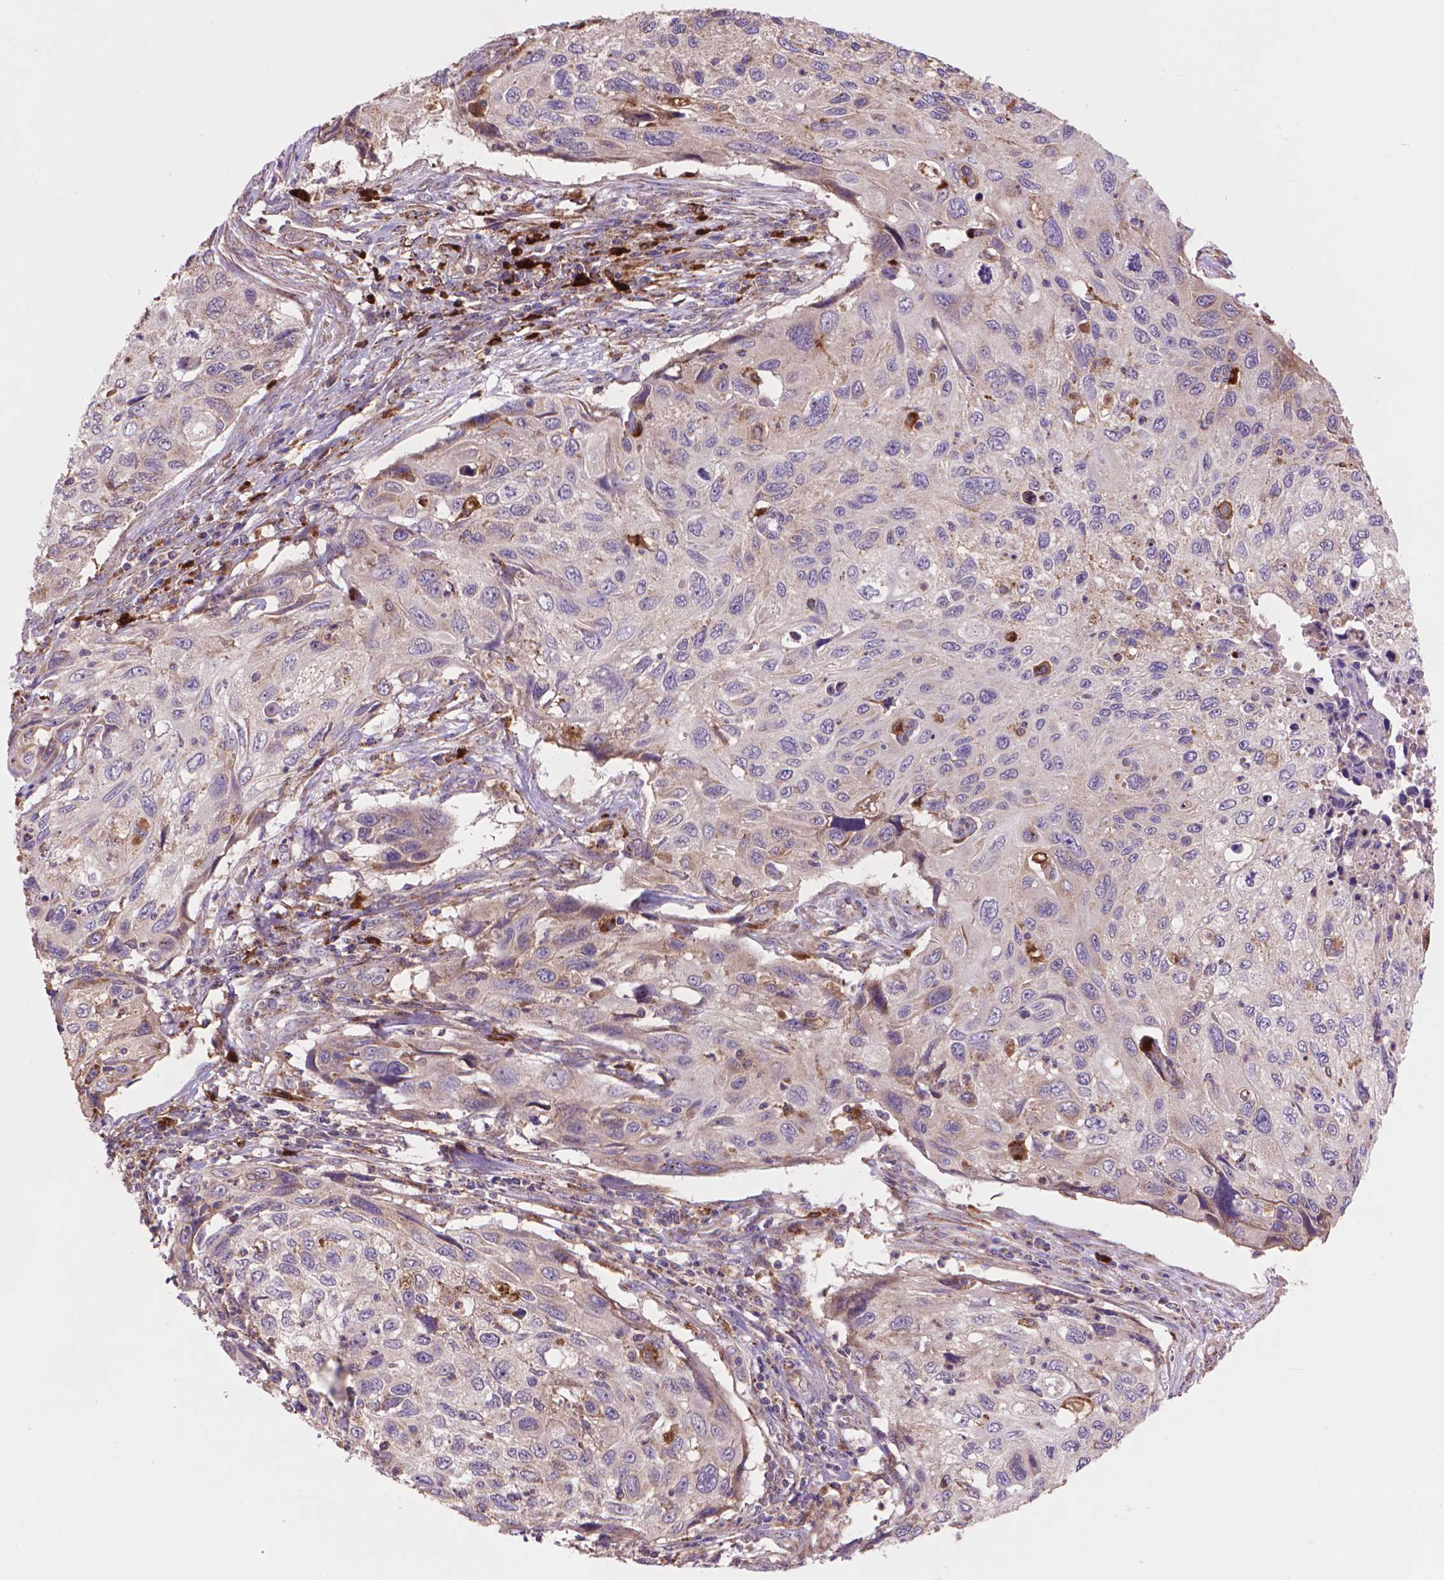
{"staining": {"intensity": "weak", "quantity": "<25%", "location": "cytoplasmic/membranous"}, "tissue": "cervical cancer", "cell_type": "Tumor cells", "image_type": "cancer", "snomed": [{"axis": "morphology", "description": "Squamous cell carcinoma, NOS"}, {"axis": "topography", "description": "Cervix"}], "caption": "DAB immunohistochemical staining of human cervical squamous cell carcinoma demonstrates no significant staining in tumor cells.", "gene": "GLB1", "patient": {"sex": "female", "age": 70}}